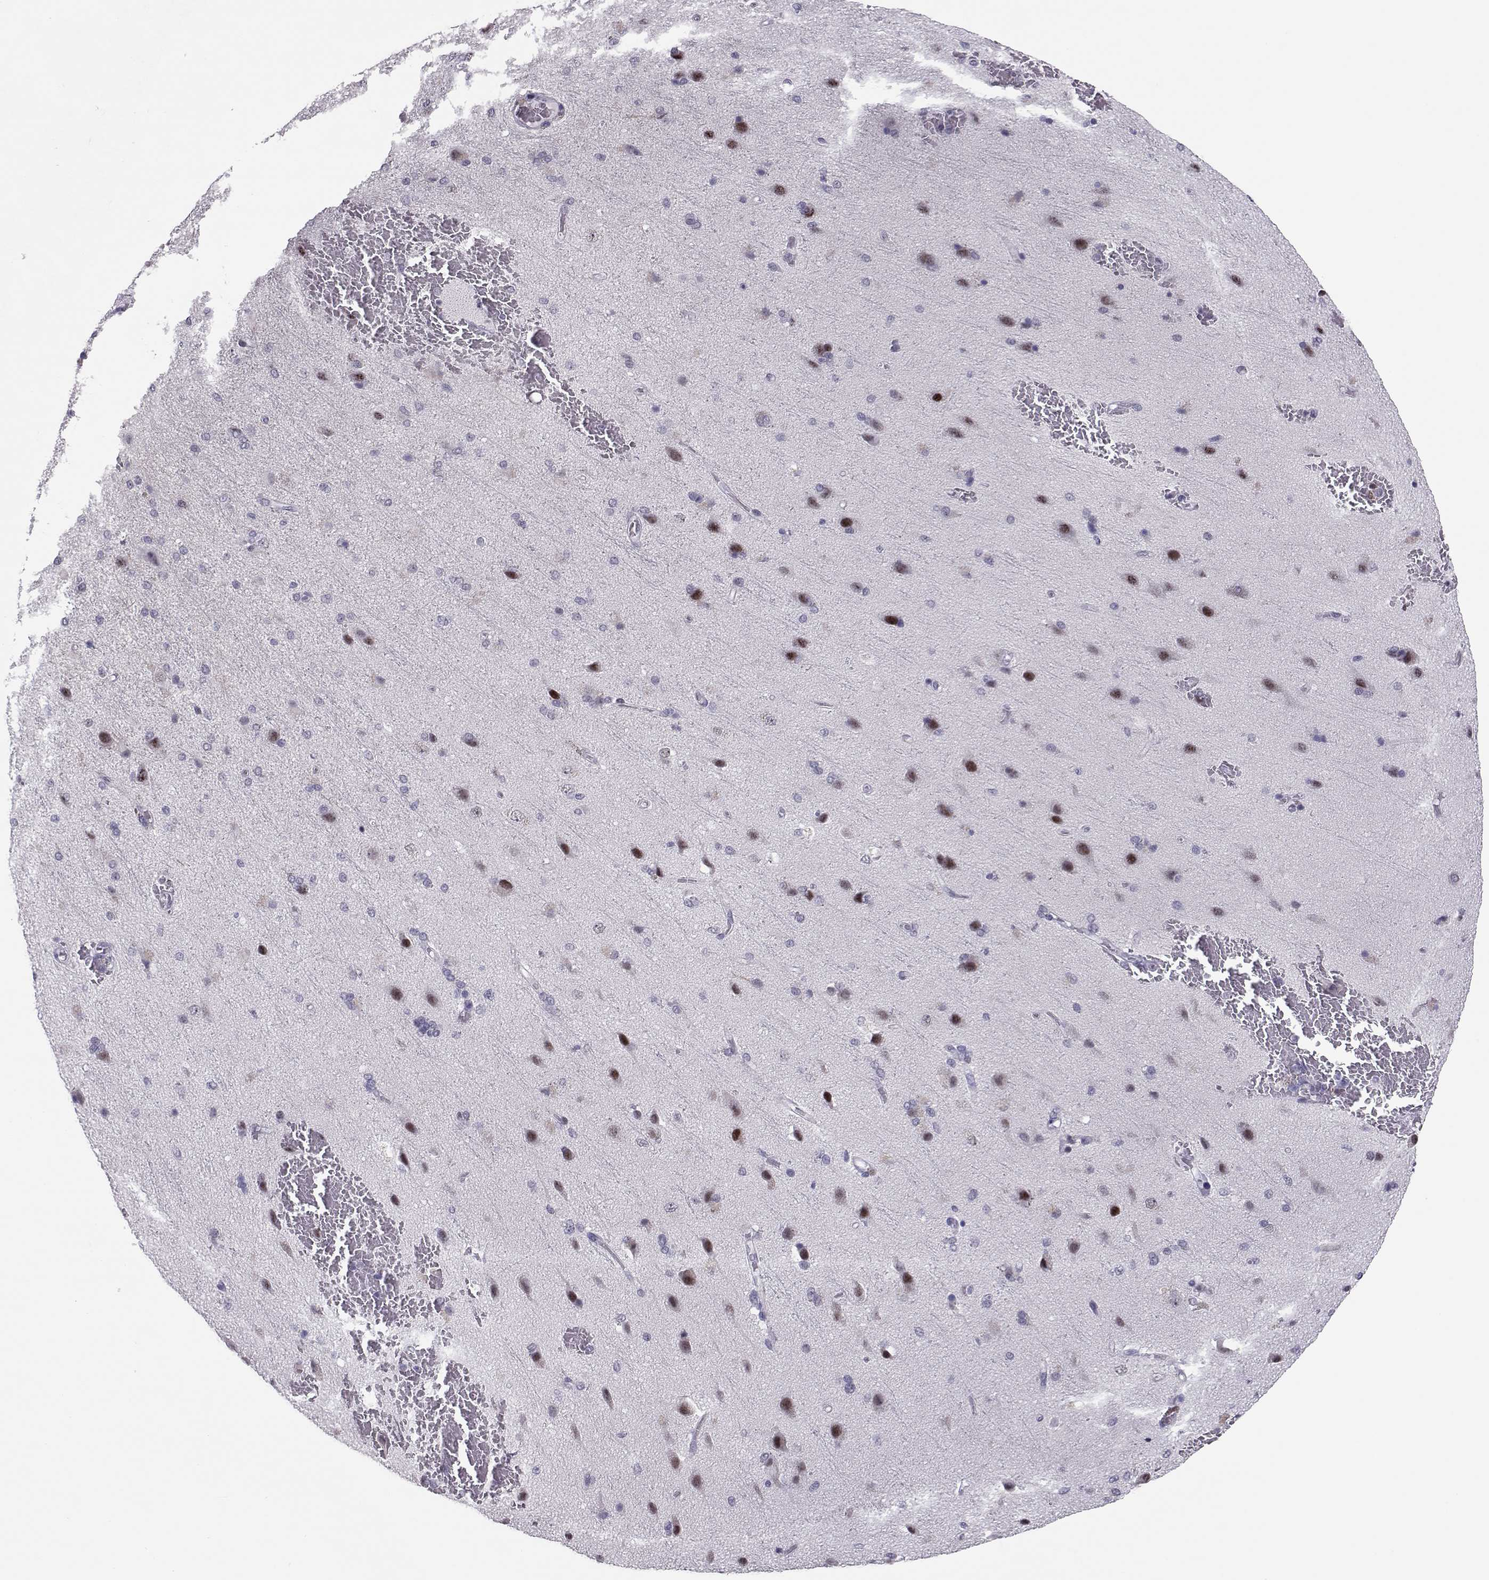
{"staining": {"intensity": "negative", "quantity": "none", "location": "none"}, "tissue": "cerebral cortex", "cell_type": "Endothelial cells", "image_type": "normal", "snomed": [{"axis": "morphology", "description": "Normal tissue, NOS"}, {"axis": "morphology", "description": "Glioma, malignant, High grade"}, {"axis": "topography", "description": "Cerebral cortex"}], "caption": "Immunohistochemistry (IHC) micrograph of unremarkable cerebral cortex: human cerebral cortex stained with DAB exhibits no significant protein staining in endothelial cells. Brightfield microscopy of immunohistochemistry stained with DAB (3,3'-diaminobenzidine) (brown) and hematoxylin (blue), captured at high magnification.", "gene": "SIX6", "patient": {"sex": "male", "age": 77}}